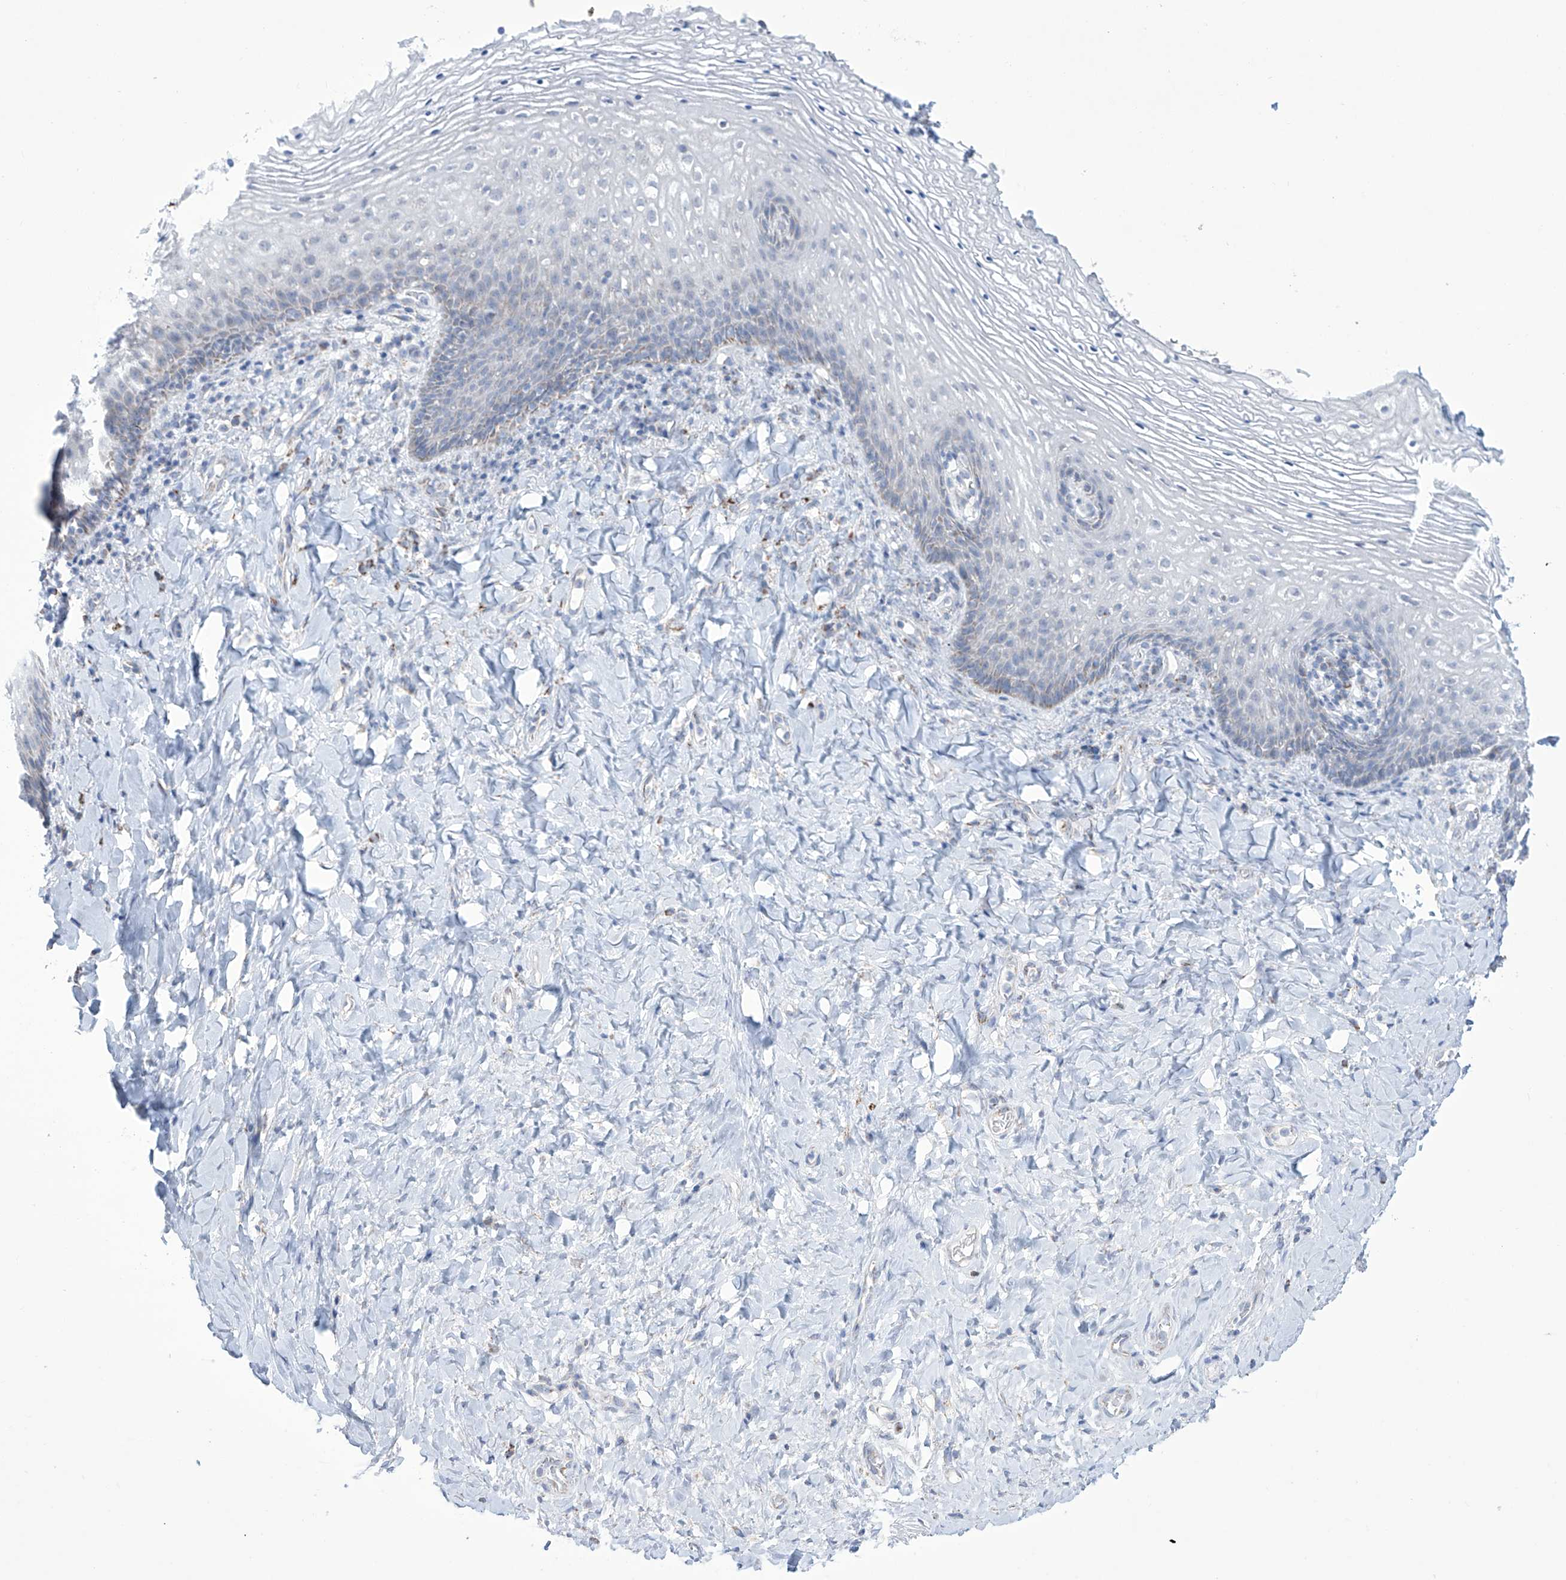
{"staining": {"intensity": "negative", "quantity": "none", "location": "none"}, "tissue": "vagina", "cell_type": "Squamous epithelial cells", "image_type": "normal", "snomed": [{"axis": "morphology", "description": "Normal tissue, NOS"}, {"axis": "topography", "description": "Vagina"}], "caption": "This histopathology image is of unremarkable vagina stained with IHC to label a protein in brown with the nuclei are counter-stained blue. There is no positivity in squamous epithelial cells. (Immunohistochemistry, brightfield microscopy, high magnification).", "gene": "ALDH6A1", "patient": {"sex": "female", "age": 60}}